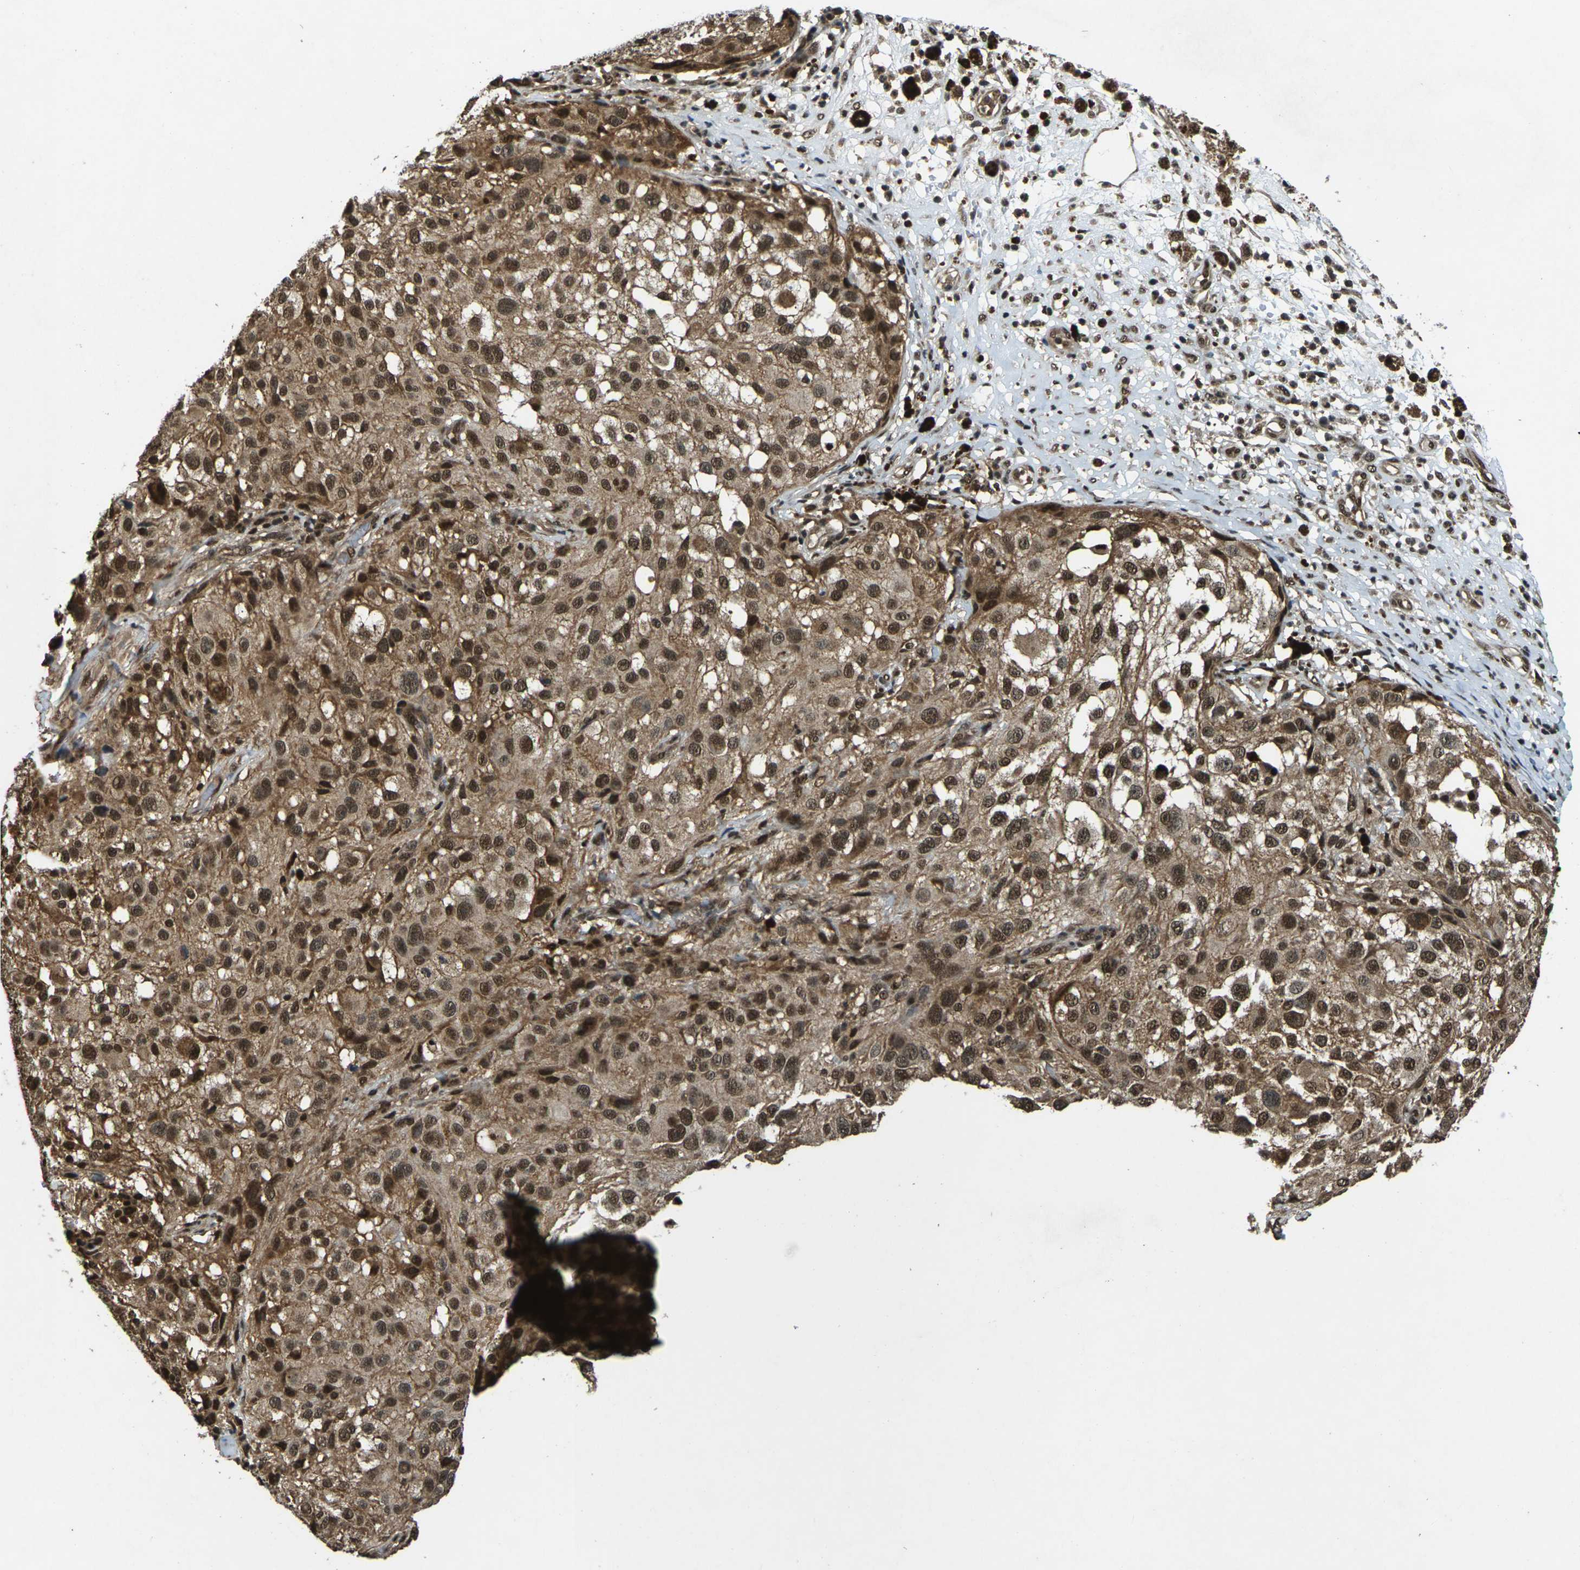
{"staining": {"intensity": "moderate", "quantity": ">75%", "location": "cytoplasmic/membranous,nuclear"}, "tissue": "melanoma", "cell_type": "Tumor cells", "image_type": "cancer", "snomed": [{"axis": "morphology", "description": "Necrosis, NOS"}, {"axis": "morphology", "description": "Malignant melanoma, NOS"}, {"axis": "topography", "description": "Skin"}], "caption": "Malignant melanoma stained for a protein shows moderate cytoplasmic/membranous and nuclear positivity in tumor cells.", "gene": "NR4A2", "patient": {"sex": "female", "age": 87}}